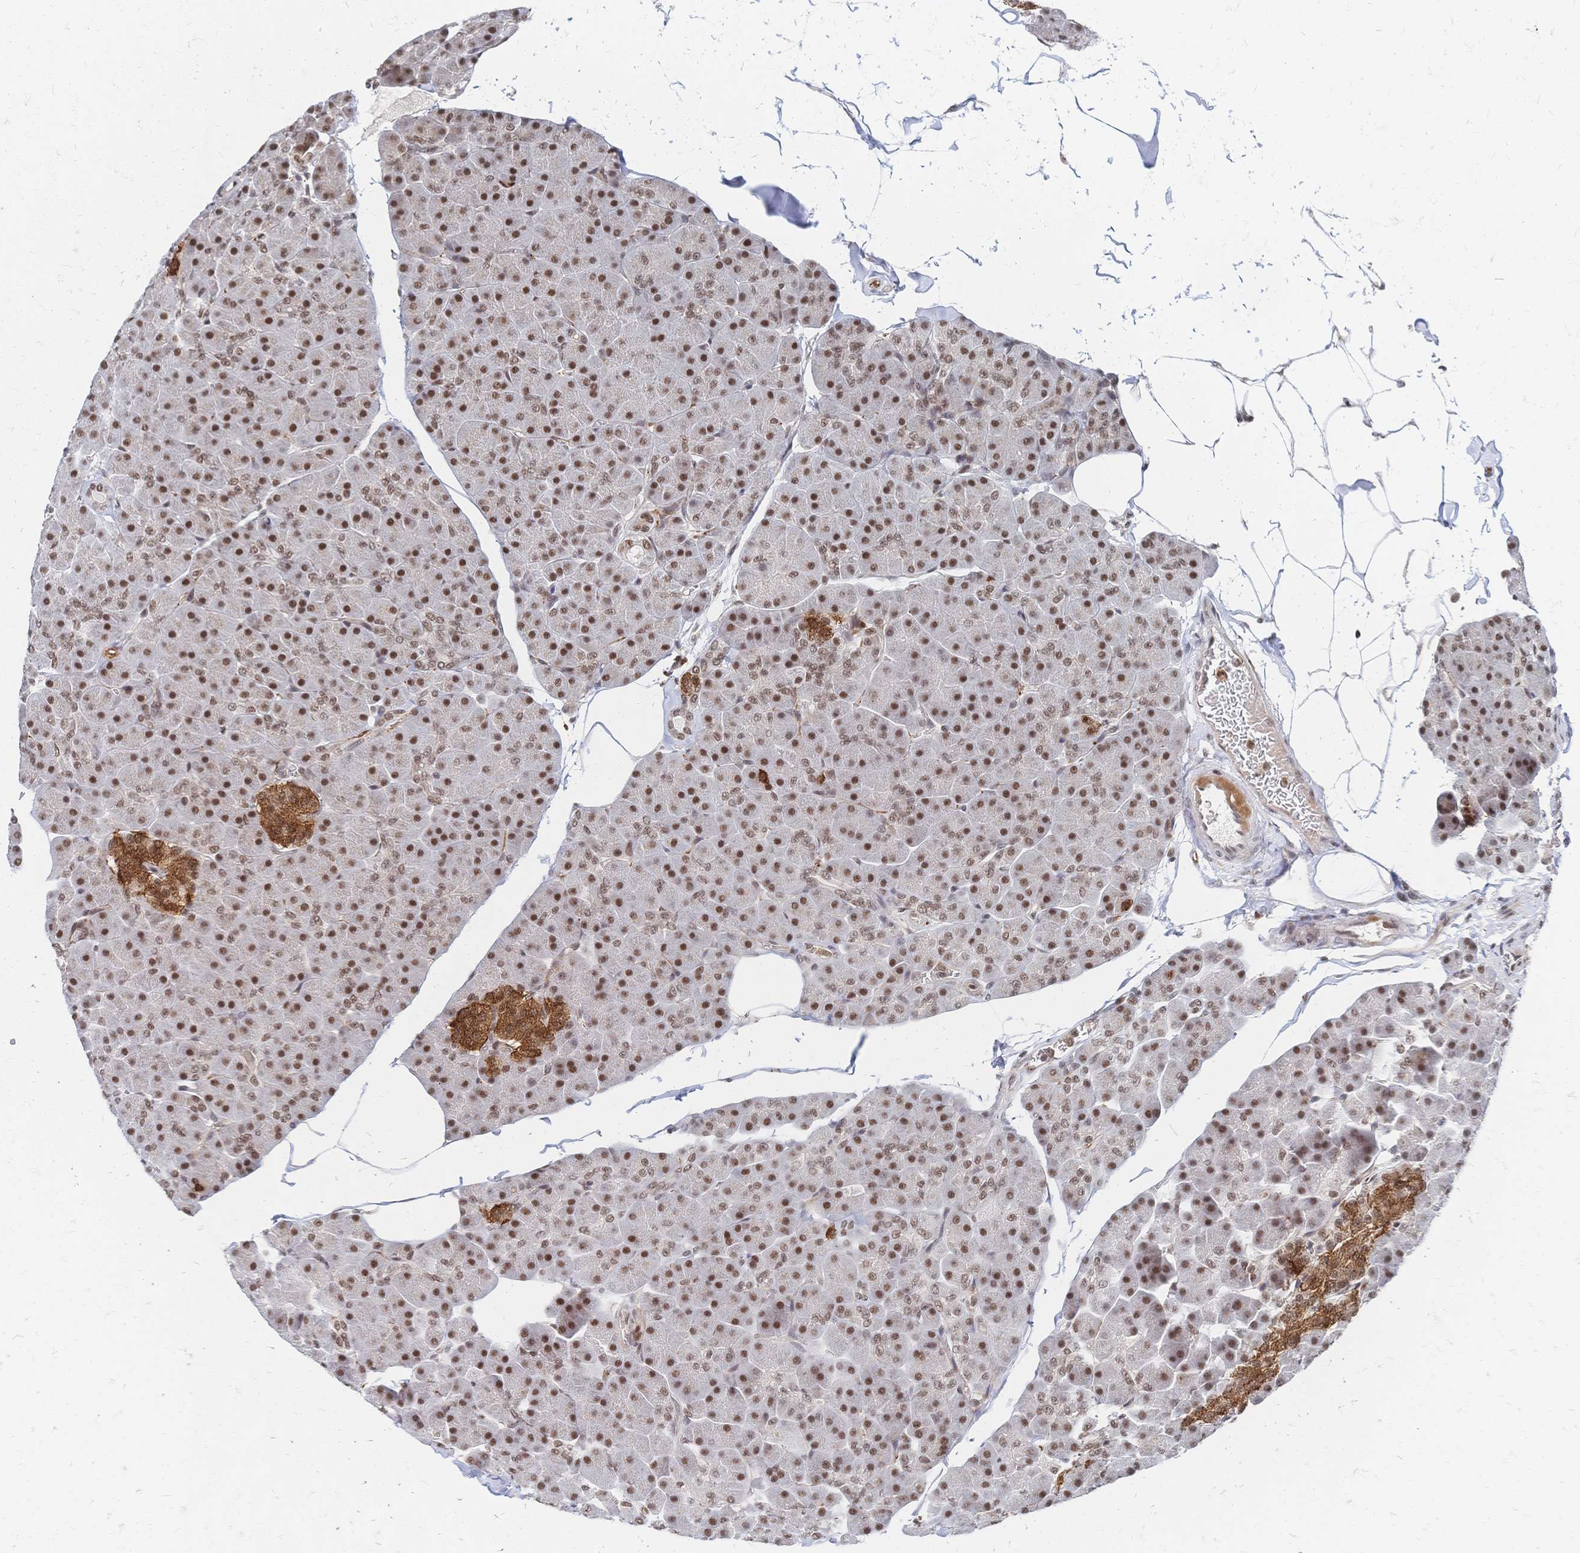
{"staining": {"intensity": "moderate", "quantity": ">75%", "location": "nuclear"}, "tissue": "pancreas", "cell_type": "Exocrine glandular cells", "image_type": "normal", "snomed": [{"axis": "morphology", "description": "Normal tissue, NOS"}, {"axis": "topography", "description": "Pancreas"}], "caption": "A brown stain highlights moderate nuclear positivity of a protein in exocrine glandular cells of normal human pancreas. (brown staining indicates protein expression, while blue staining denotes nuclei).", "gene": "NELFA", "patient": {"sex": "male", "age": 35}}